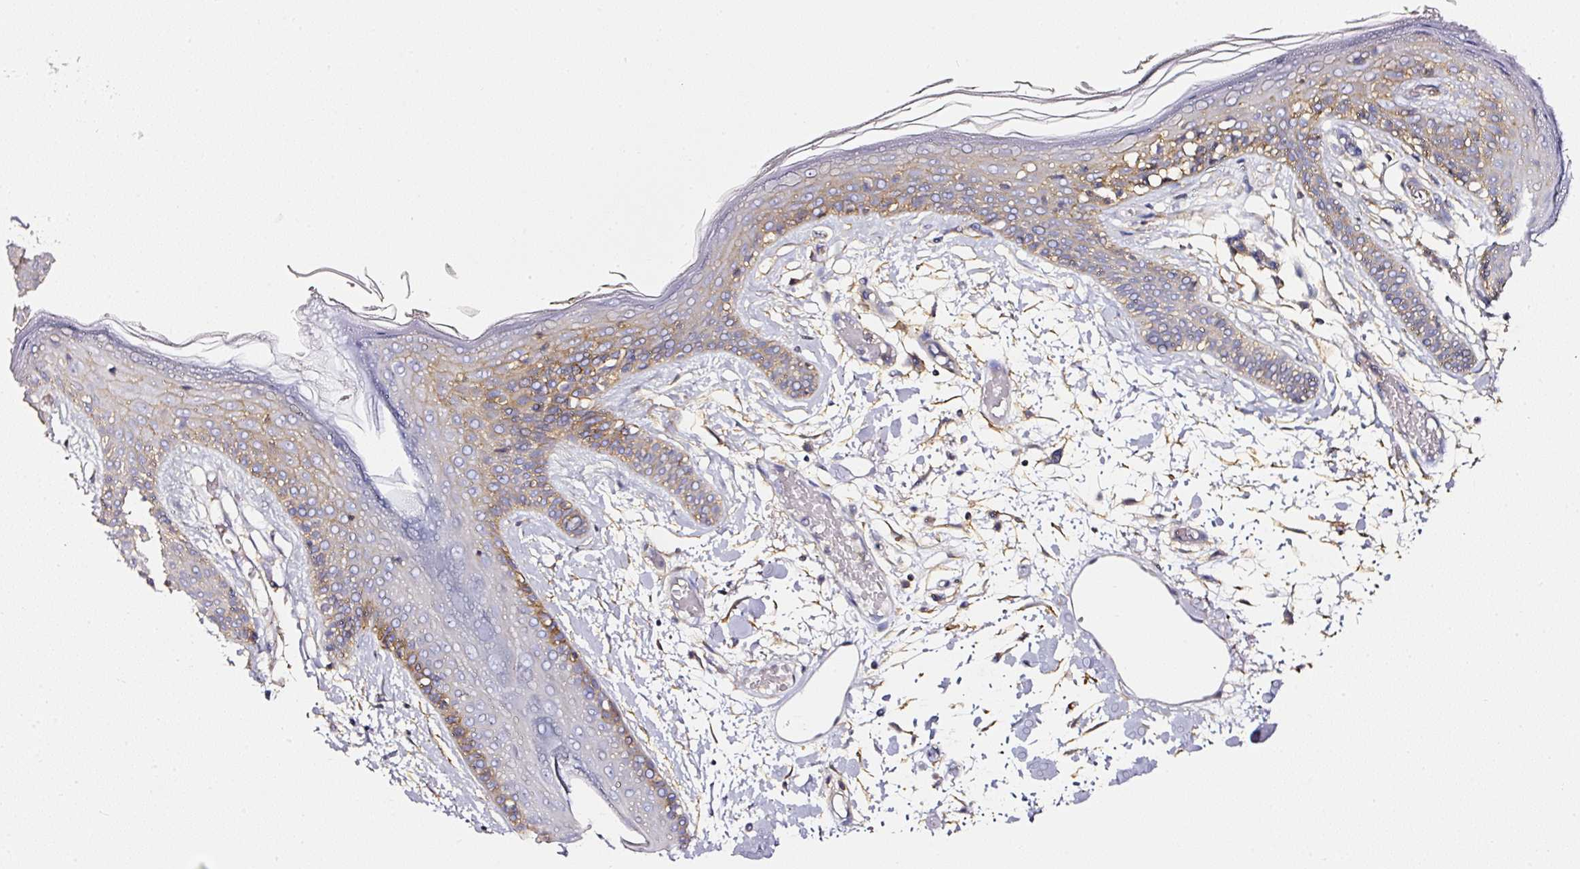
{"staining": {"intensity": "negative", "quantity": "none", "location": "none"}, "tissue": "skin", "cell_type": "Fibroblasts", "image_type": "normal", "snomed": [{"axis": "morphology", "description": "Normal tissue, NOS"}, {"axis": "topography", "description": "Skin"}], "caption": "Immunohistochemistry (IHC) of benign skin displays no staining in fibroblasts. (Stains: DAB (3,3'-diaminobenzidine) IHC with hematoxylin counter stain, Microscopy: brightfield microscopy at high magnification).", "gene": "CD47", "patient": {"sex": "male", "age": 79}}